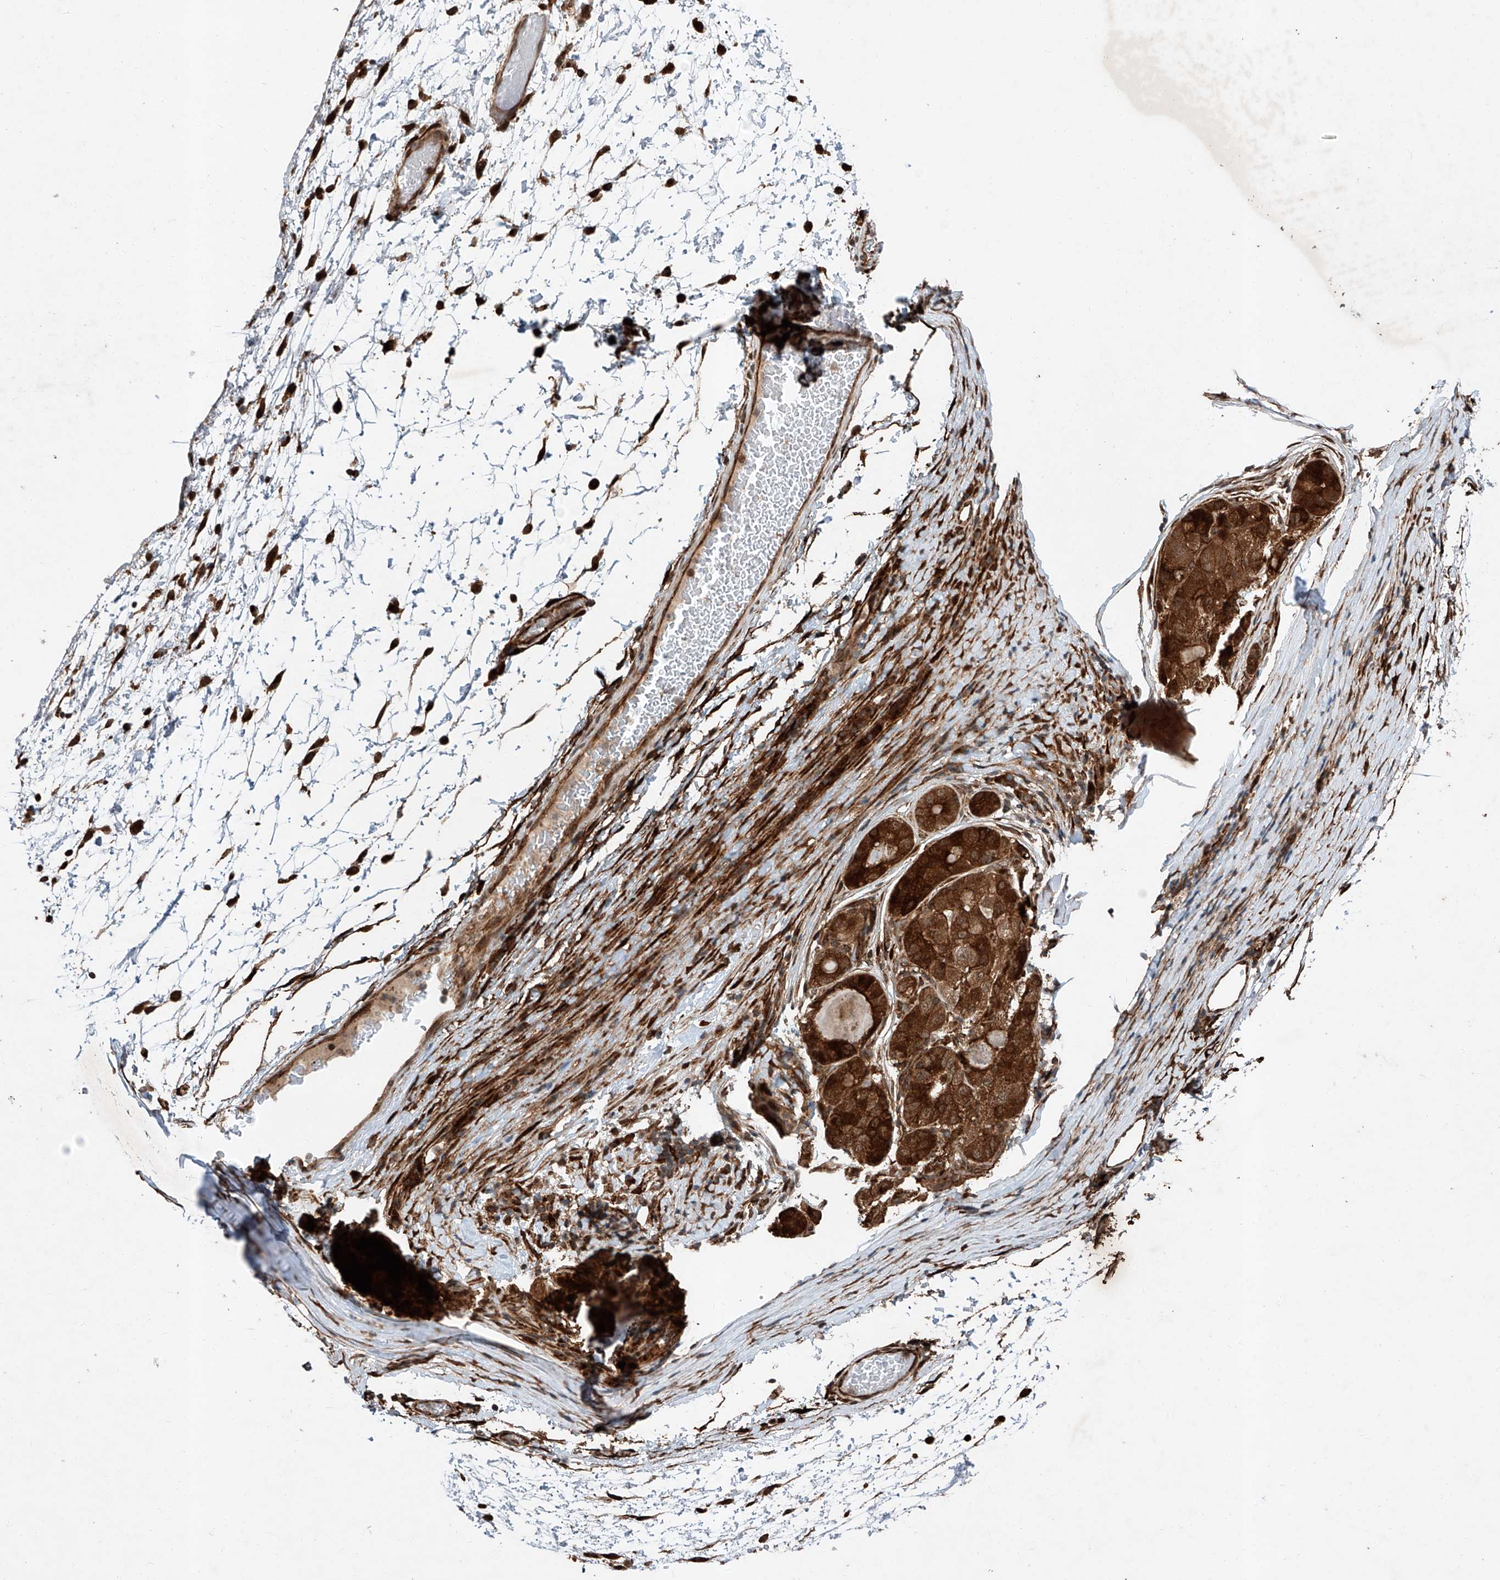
{"staining": {"intensity": "strong", "quantity": ">75%", "location": "cytoplasmic/membranous"}, "tissue": "liver cancer", "cell_type": "Tumor cells", "image_type": "cancer", "snomed": [{"axis": "morphology", "description": "Carcinoma, Hepatocellular, NOS"}, {"axis": "topography", "description": "Liver"}], "caption": "Hepatocellular carcinoma (liver) was stained to show a protein in brown. There is high levels of strong cytoplasmic/membranous staining in approximately >75% of tumor cells. (Stains: DAB (3,3'-diaminobenzidine) in brown, nuclei in blue, Microscopy: brightfield microscopy at high magnification).", "gene": "ZFP28", "patient": {"sex": "male", "age": 80}}